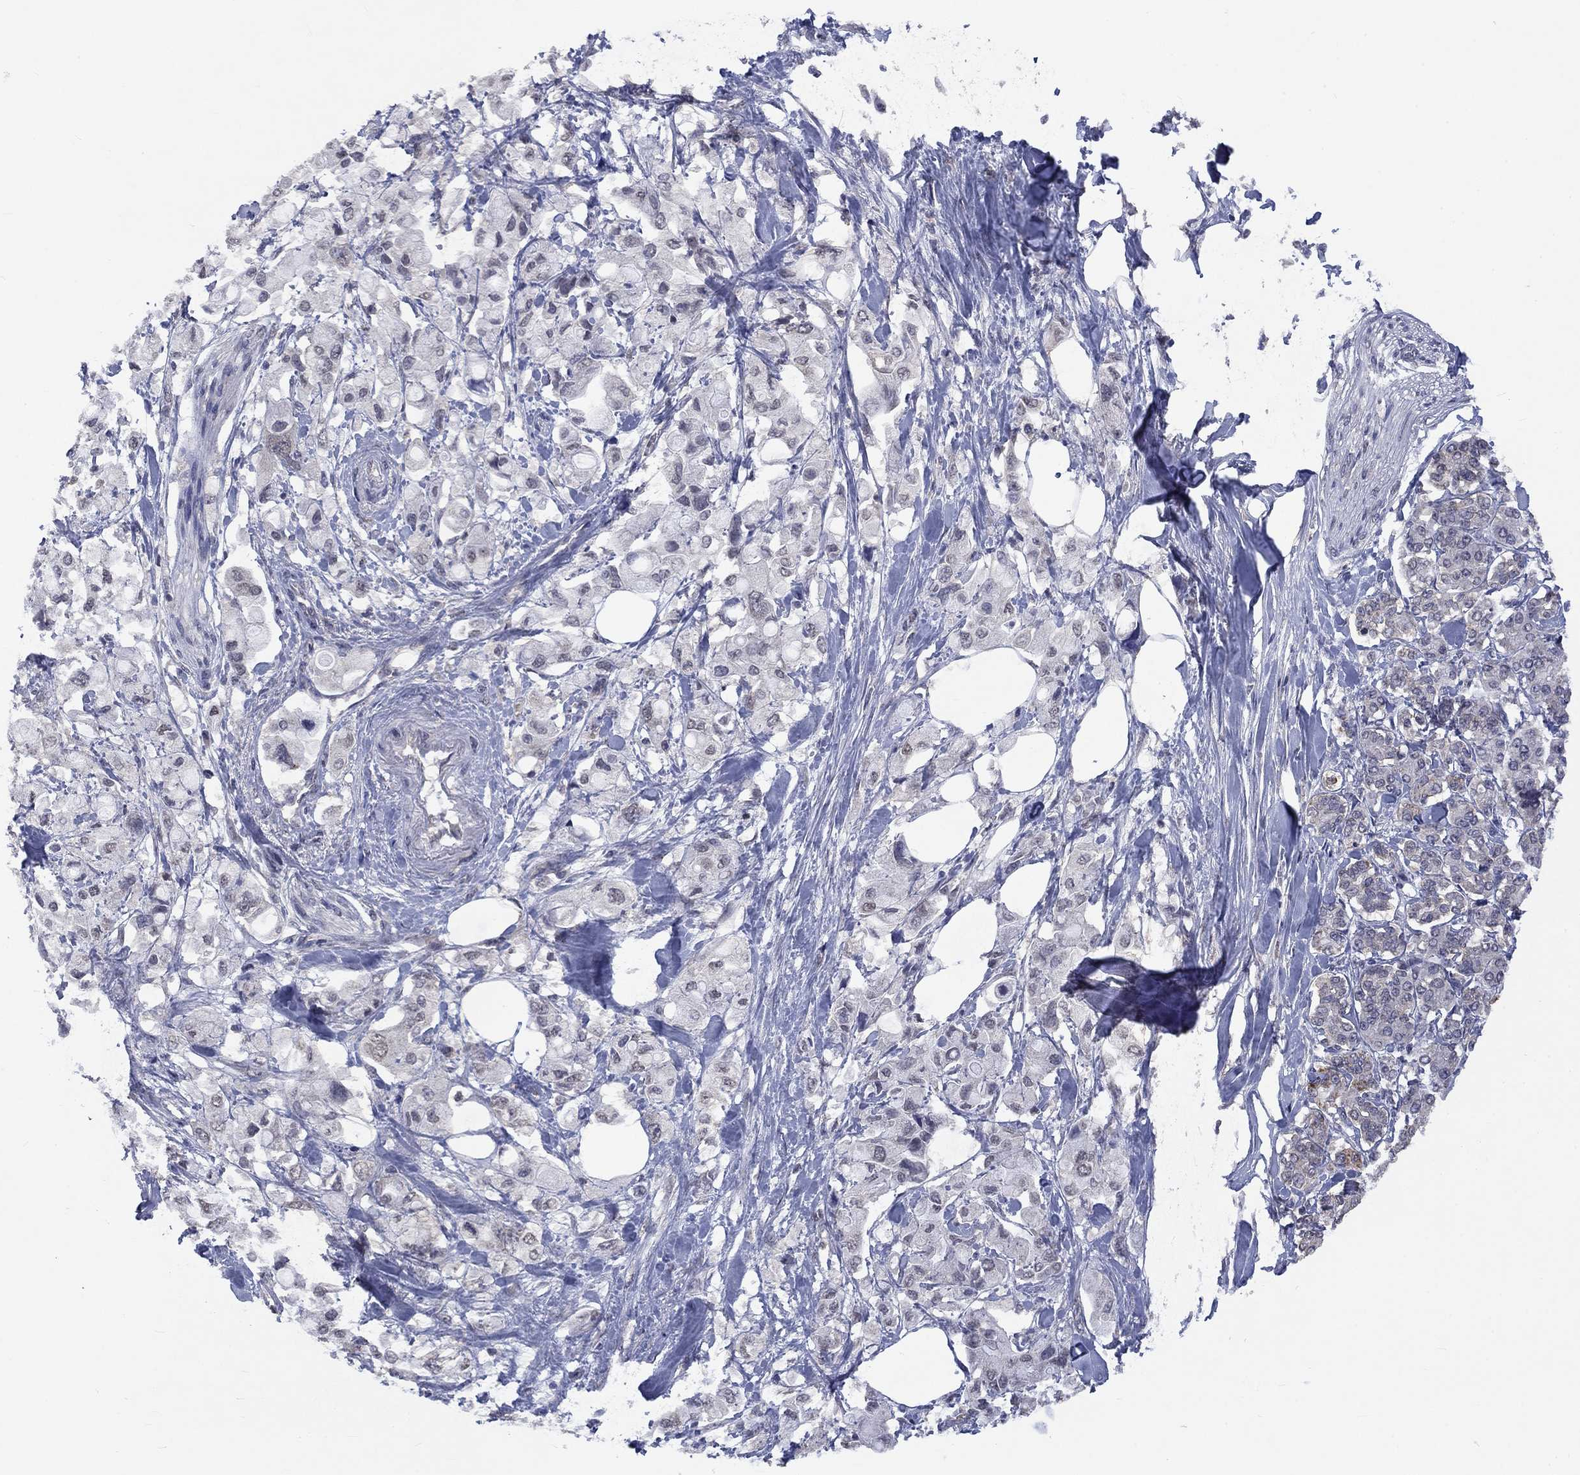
{"staining": {"intensity": "weak", "quantity": "<25%", "location": "cytoplasmic/membranous"}, "tissue": "pancreatic cancer", "cell_type": "Tumor cells", "image_type": "cancer", "snomed": [{"axis": "morphology", "description": "Adenocarcinoma, NOS"}, {"axis": "topography", "description": "Pancreas"}], "caption": "Tumor cells are negative for brown protein staining in pancreatic cancer (adenocarcinoma).", "gene": "SPATA33", "patient": {"sex": "female", "age": 56}}